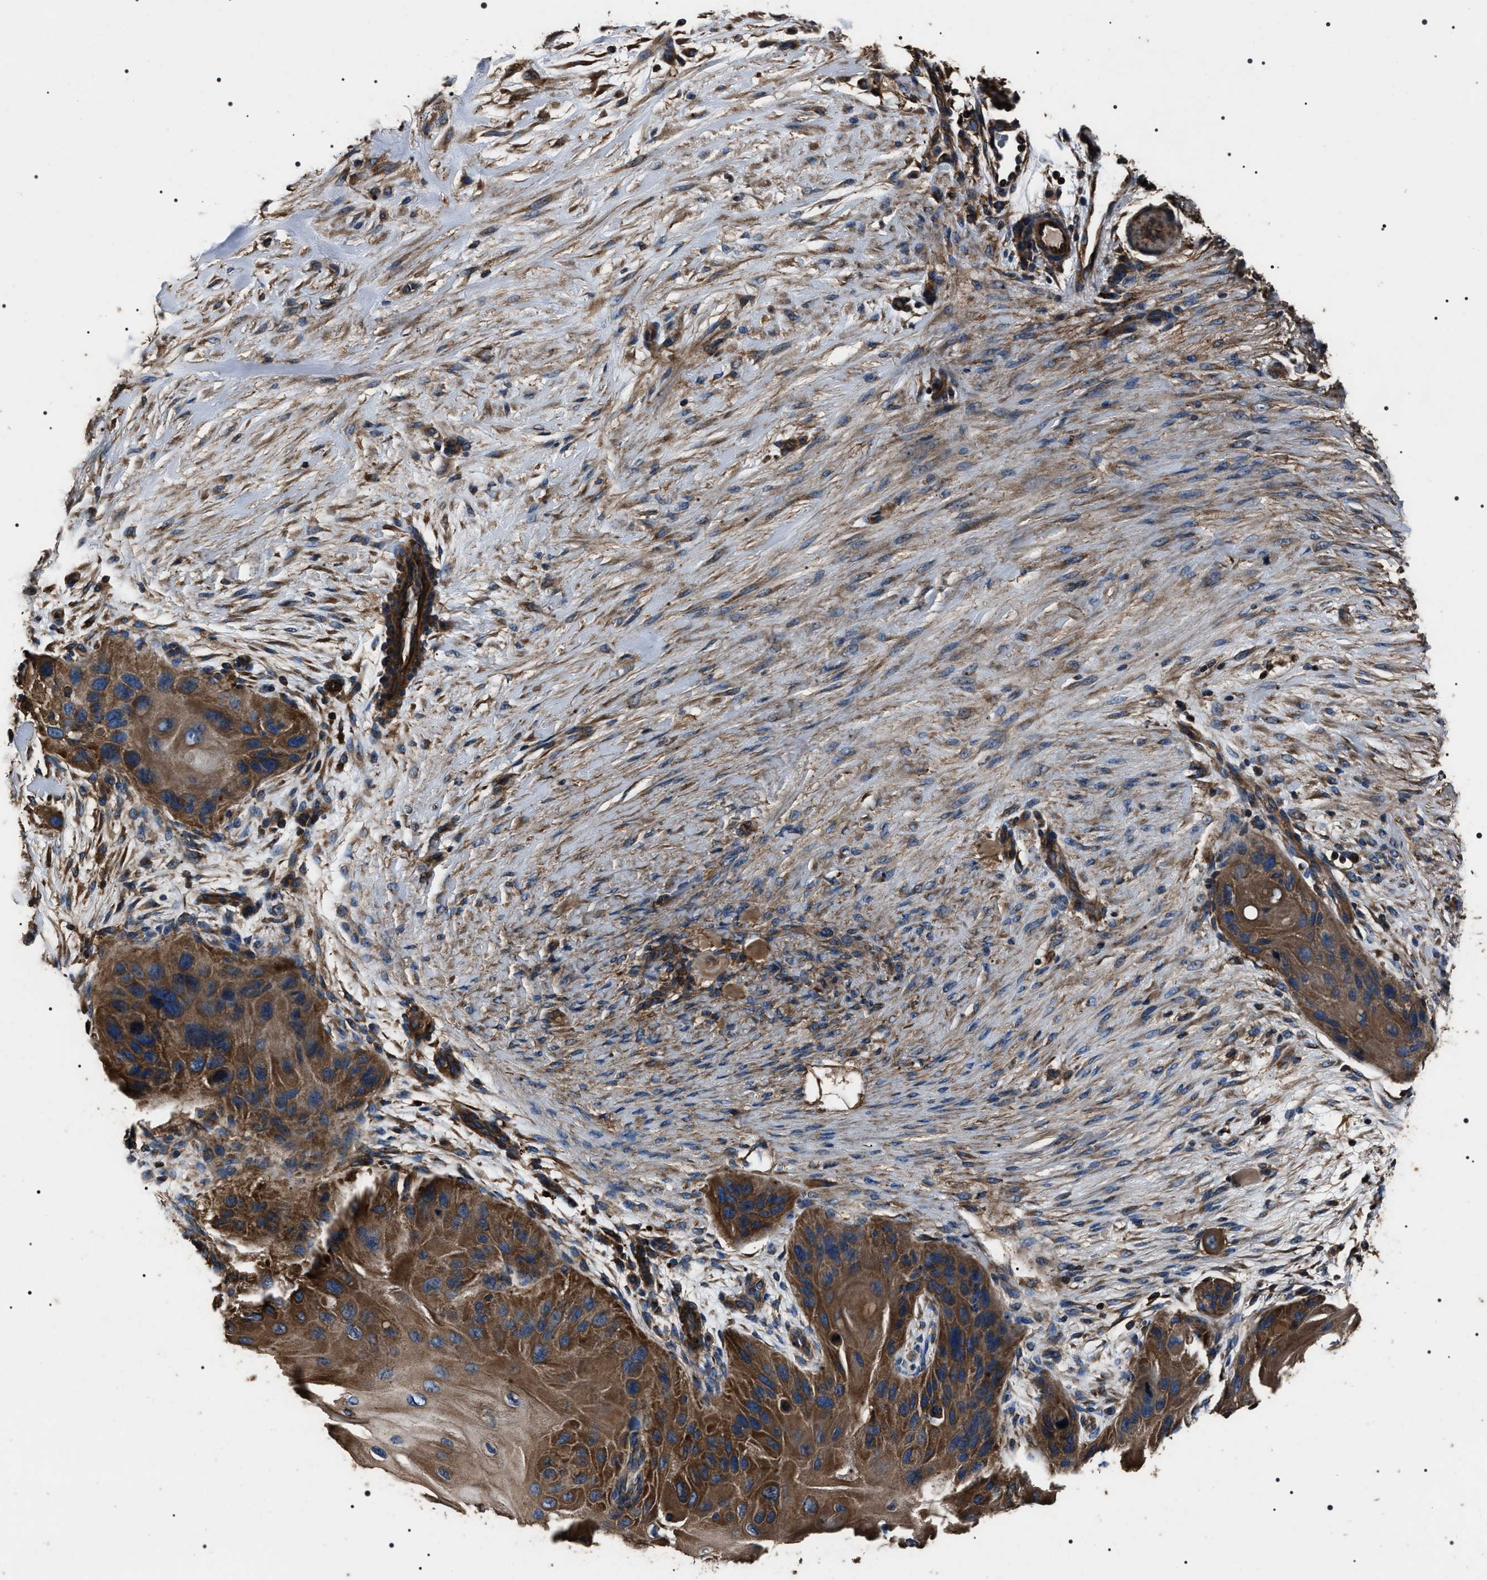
{"staining": {"intensity": "strong", "quantity": "25%-75%", "location": "cytoplasmic/membranous"}, "tissue": "skin cancer", "cell_type": "Tumor cells", "image_type": "cancer", "snomed": [{"axis": "morphology", "description": "Squamous cell carcinoma, NOS"}, {"axis": "topography", "description": "Skin"}], "caption": "Immunohistochemical staining of human skin squamous cell carcinoma demonstrates high levels of strong cytoplasmic/membranous staining in approximately 25%-75% of tumor cells. Immunohistochemistry (ihc) stains the protein of interest in brown and the nuclei are stained blue.", "gene": "HSCB", "patient": {"sex": "female", "age": 77}}